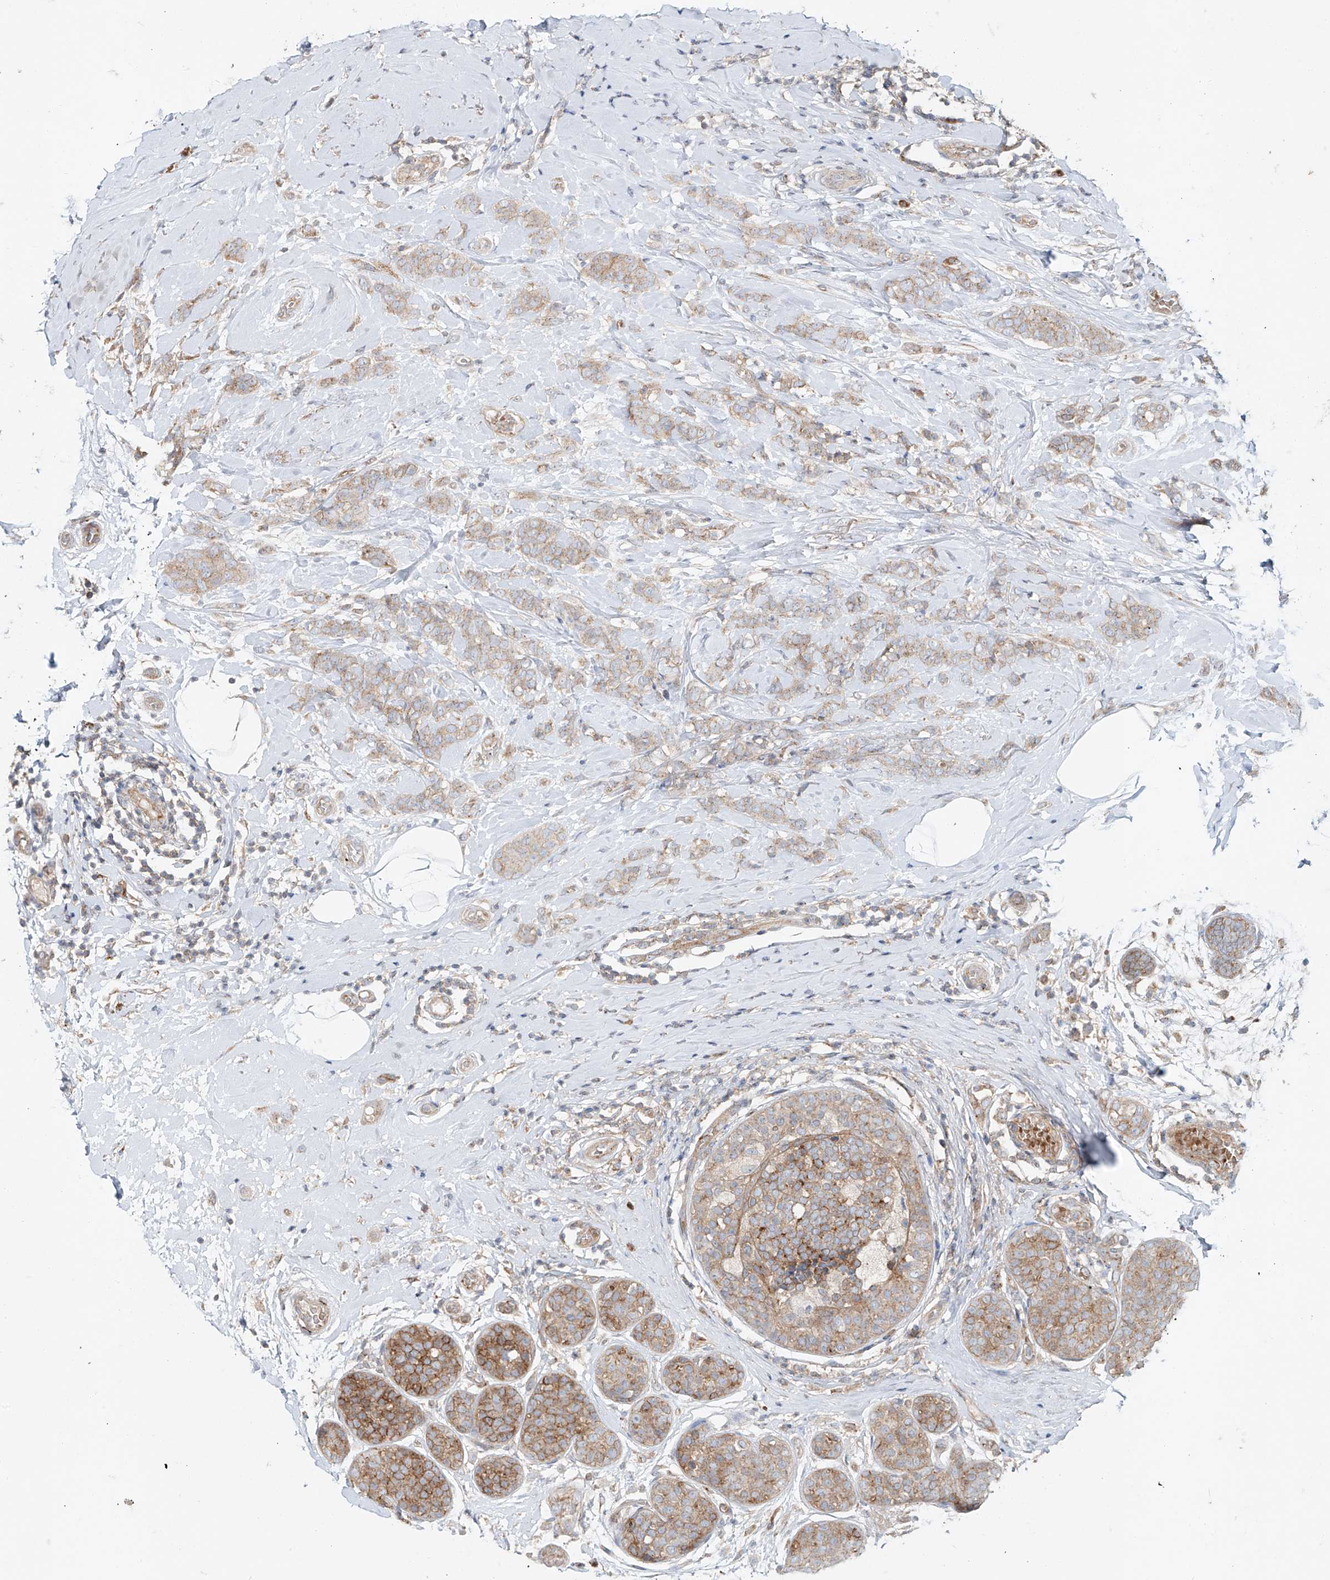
{"staining": {"intensity": "weak", "quantity": ">75%", "location": "cytoplasmic/membranous"}, "tissue": "breast cancer", "cell_type": "Tumor cells", "image_type": "cancer", "snomed": [{"axis": "morphology", "description": "Lobular carcinoma, in situ"}, {"axis": "morphology", "description": "Lobular carcinoma"}, {"axis": "topography", "description": "Breast"}], "caption": "Immunohistochemical staining of breast cancer (lobular carcinoma in situ) shows weak cytoplasmic/membranous protein positivity in approximately >75% of tumor cells.", "gene": "TJAP1", "patient": {"sex": "female", "age": 41}}